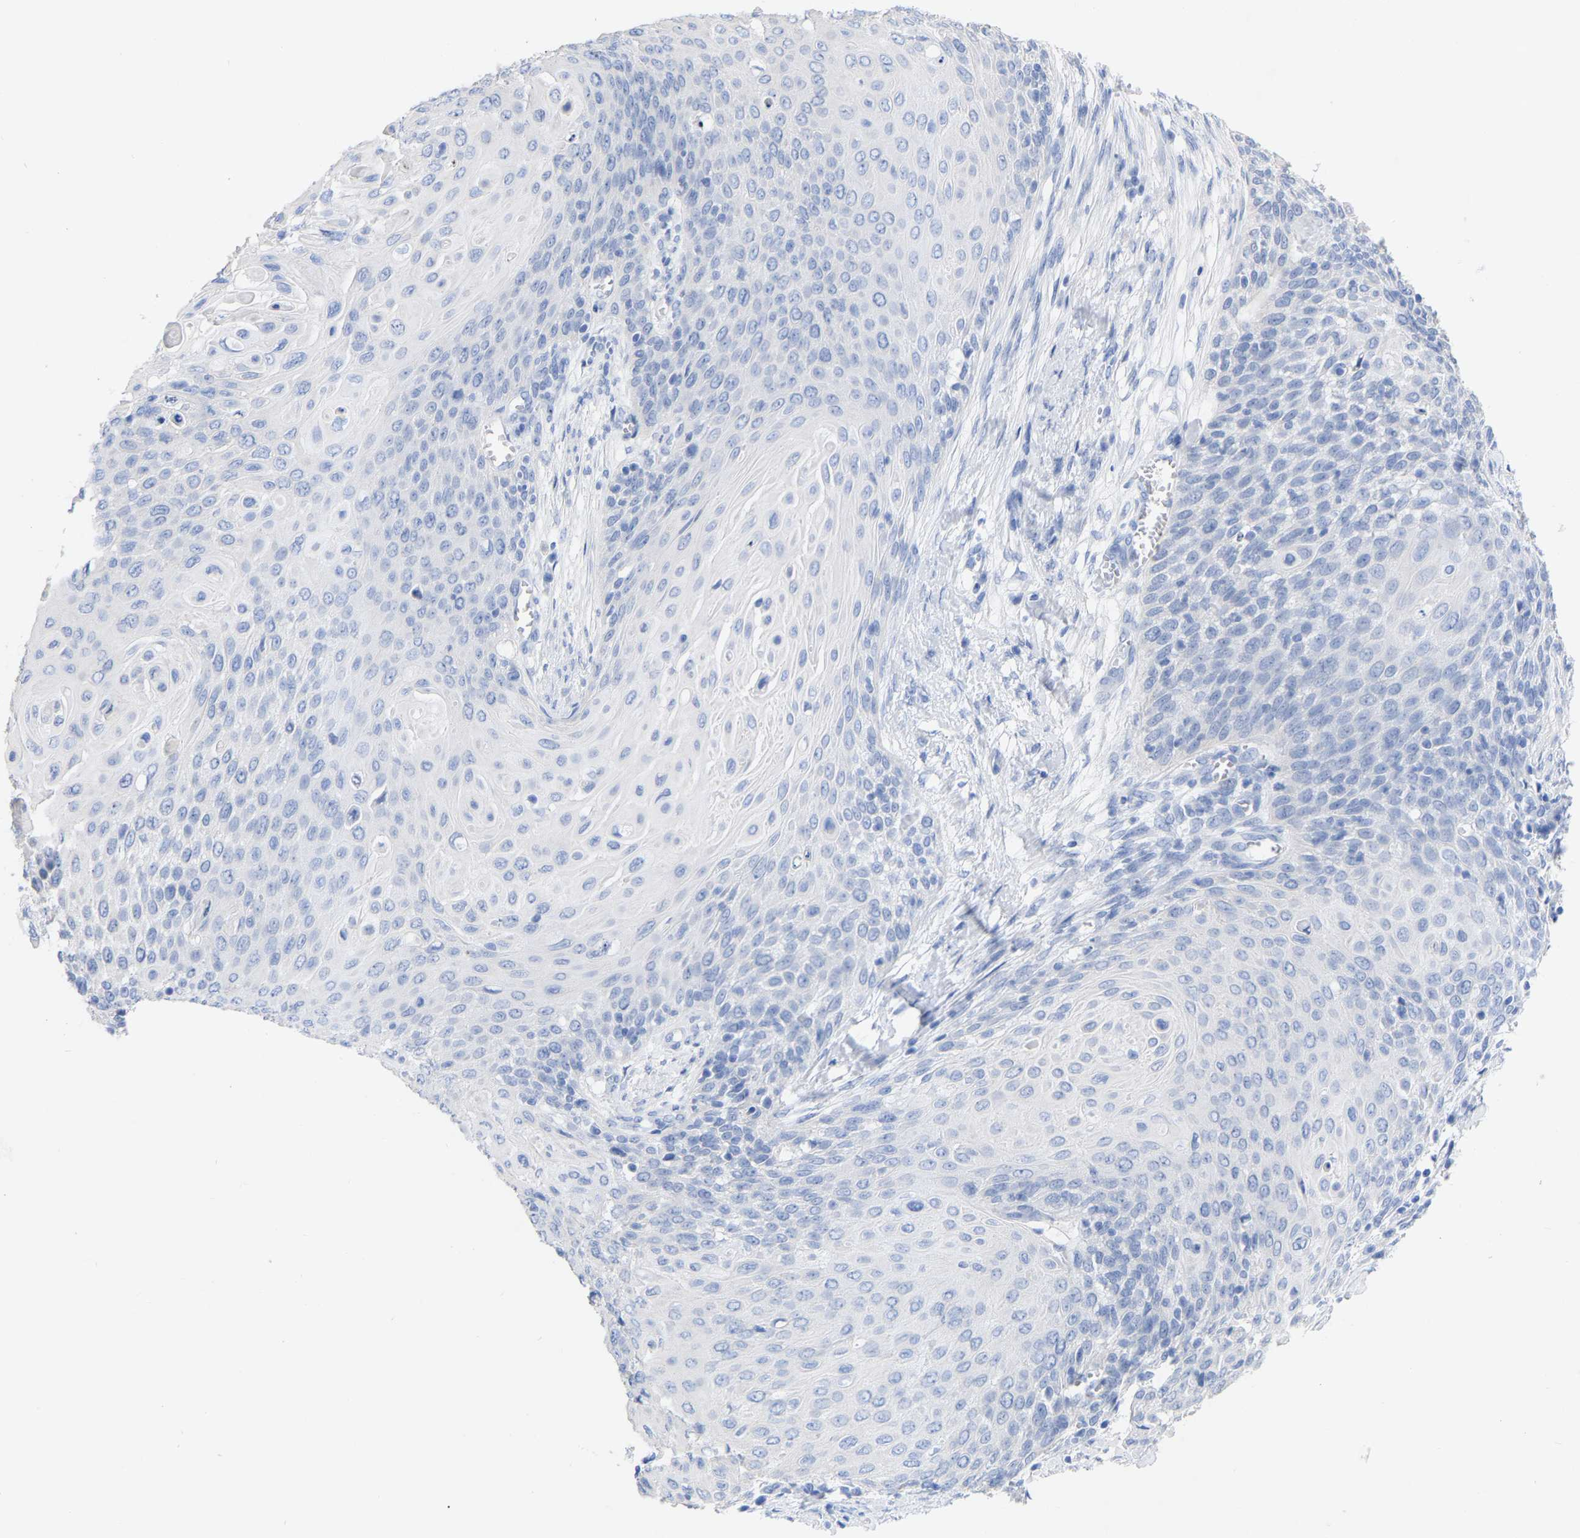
{"staining": {"intensity": "negative", "quantity": "none", "location": "none"}, "tissue": "cervical cancer", "cell_type": "Tumor cells", "image_type": "cancer", "snomed": [{"axis": "morphology", "description": "Squamous cell carcinoma, NOS"}, {"axis": "topography", "description": "Cervix"}], "caption": "Immunohistochemistry of cervical squamous cell carcinoma displays no staining in tumor cells.", "gene": "ZNF629", "patient": {"sex": "female", "age": 39}}